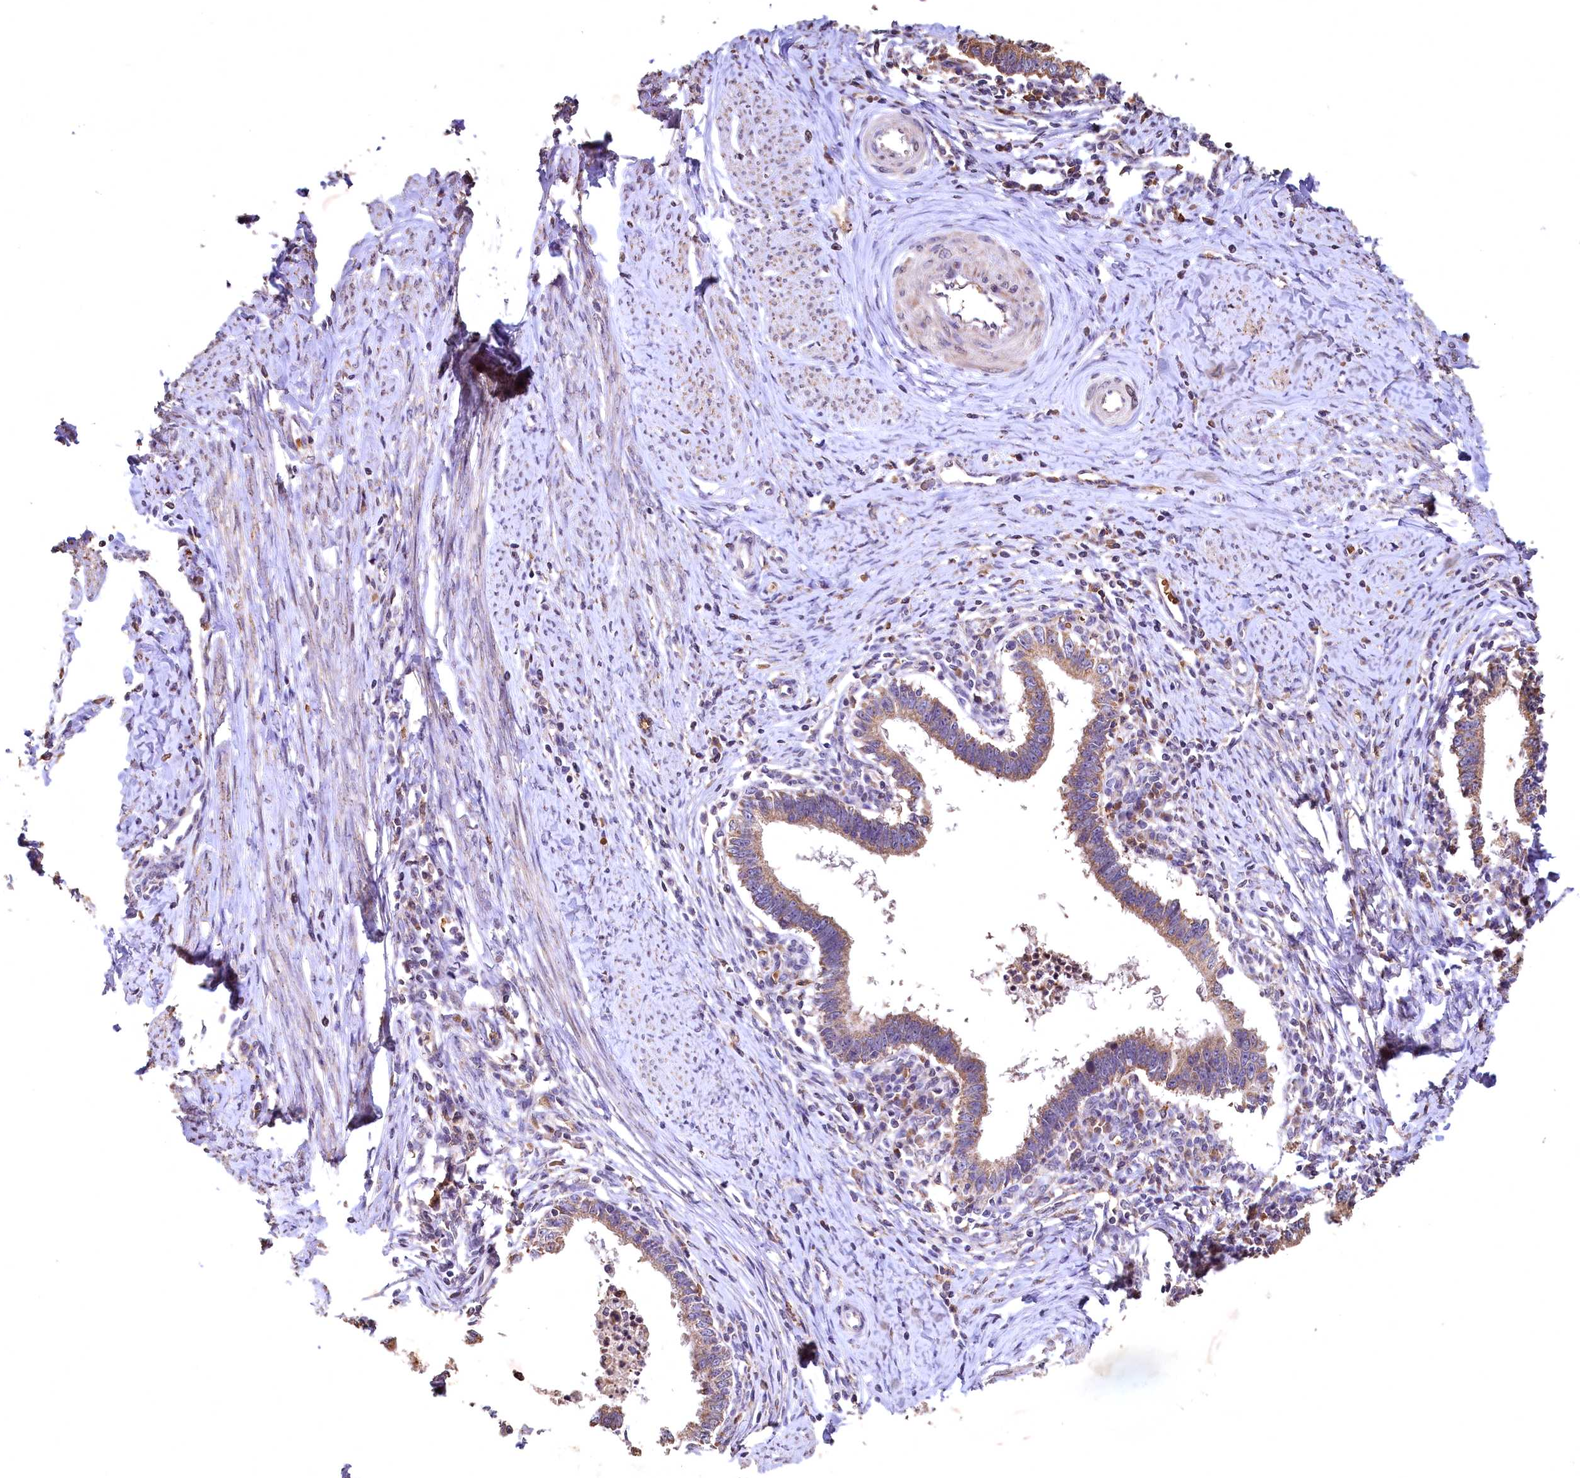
{"staining": {"intensity": "moderate", "quantity": ">75%", "location": "cytoplasmic/membranous"}, "tissue": "cervical cancer", "cell_type": "Tumor cells", "image_type": "cancer", "snomed": [{"axis": "morphology", "description": "Adenocarcinoma, NOS"}, {"axis": "topography", "description": "Cervix"}], "caption": "A brown stain highlights moderate cytoplasmic/membranous expression of a protein in adenocarcinoma (cervical) tumor cells.", "gene": "SPTA1", "patient": {"sex": "female", "age": 36}}